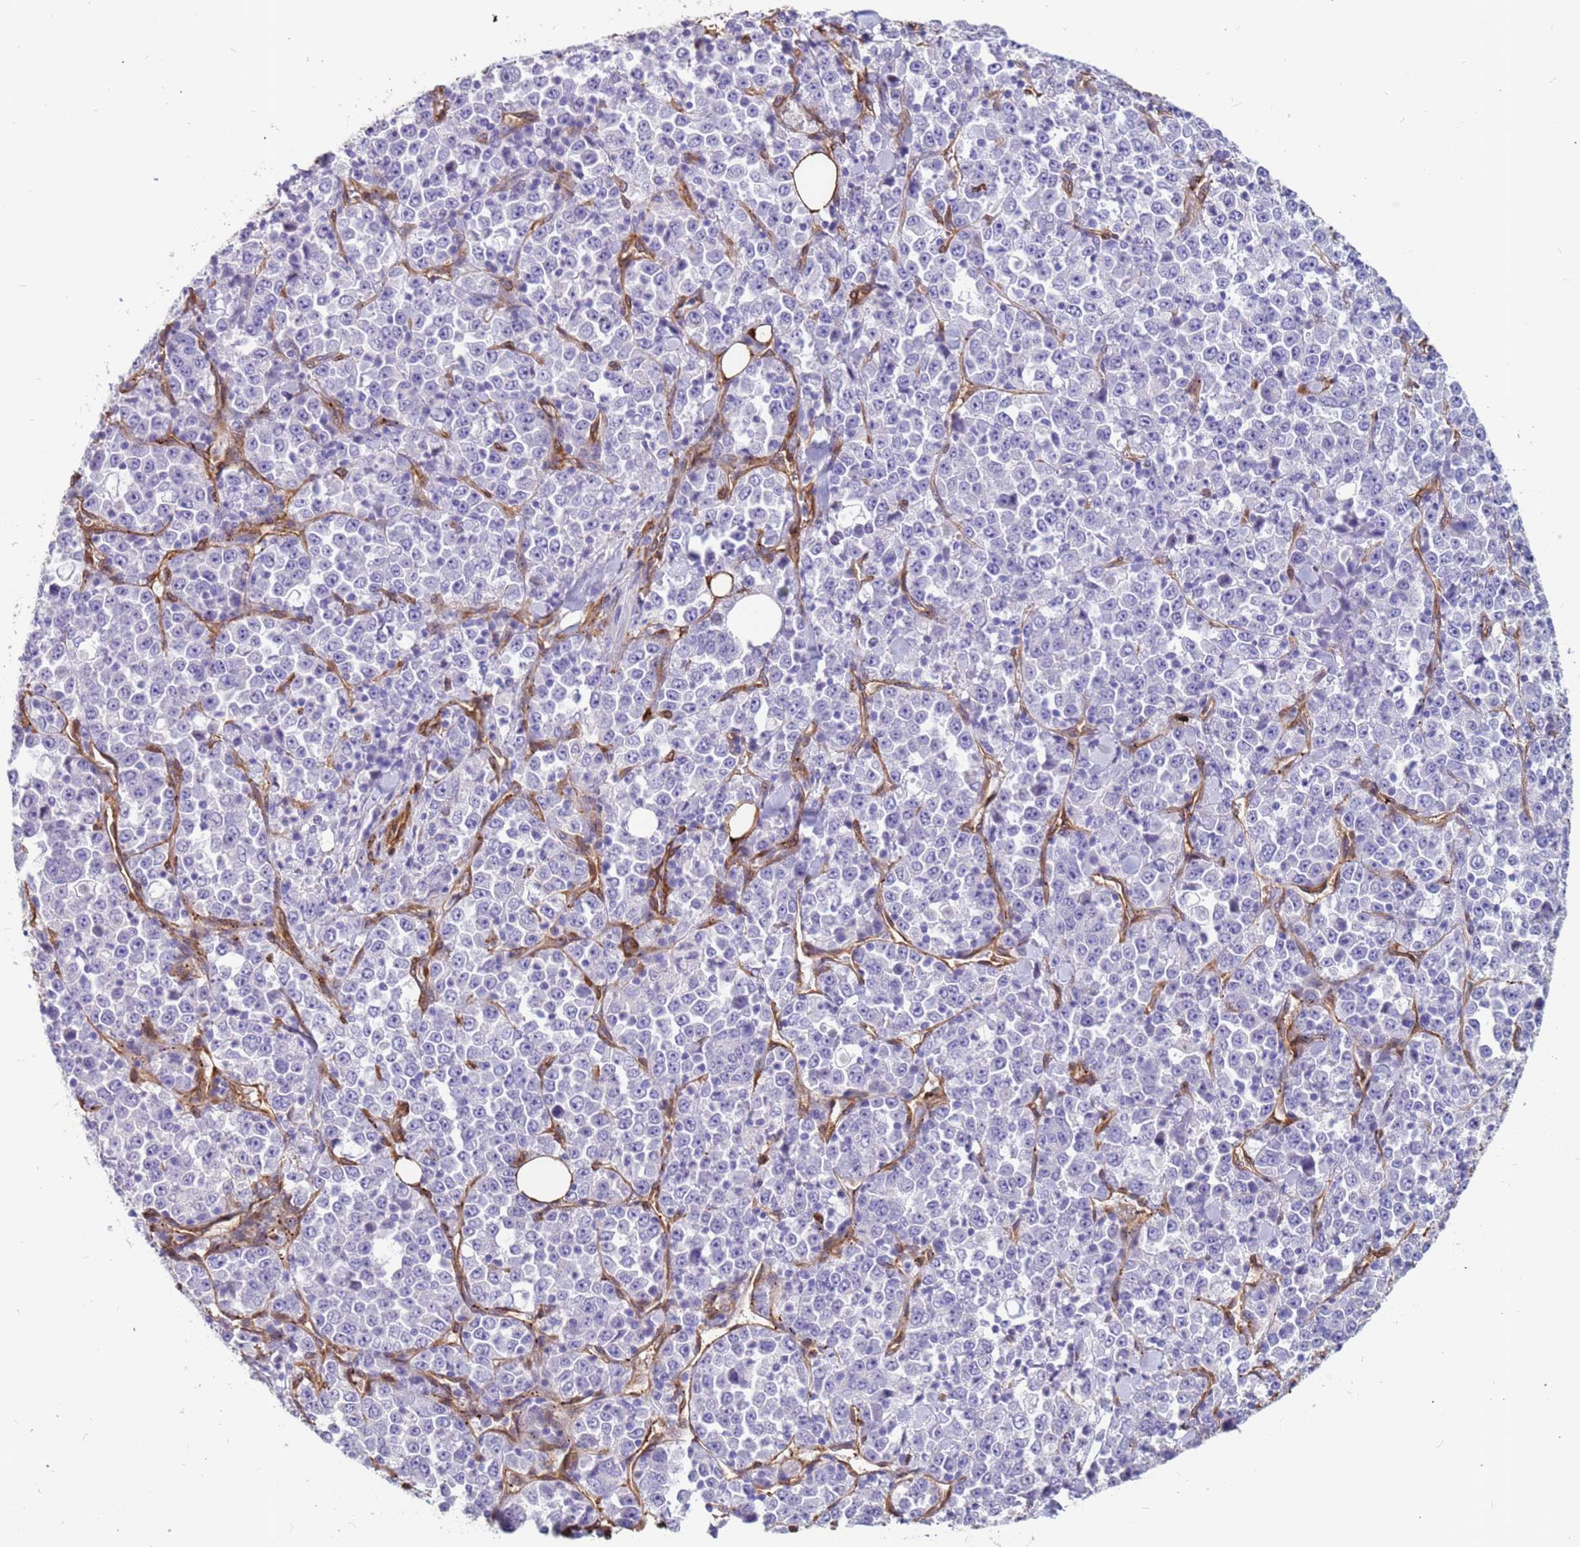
{"staining": {"intensity": "negative", "quantity": "none", "location": "none"}, "tissue": "stomach cancer", "cell_type": "Tumor cells", "image_type": "cancer", "snomed": [{"axis": "morphology", "description": "Normal tissue, NOS"}, {"axis": "morphology", "description": "Adenocarcinoma, NOS"}, {"axis": "topography", "description": "Stomach, upper"}, {"axis": "topography", "description": "Stomach"}], "caption": "The IHC photomicrograph has no significant expression in tumor cells of adenocarcinoma (stomach) tissue. (Brightfield microscopy of DAB (3,3'-diaminobenzidine) immunohistochemistry (IHC) at high magnification).", "gene": "EHD2", "patient": {"sex": "male", "age": 59}}